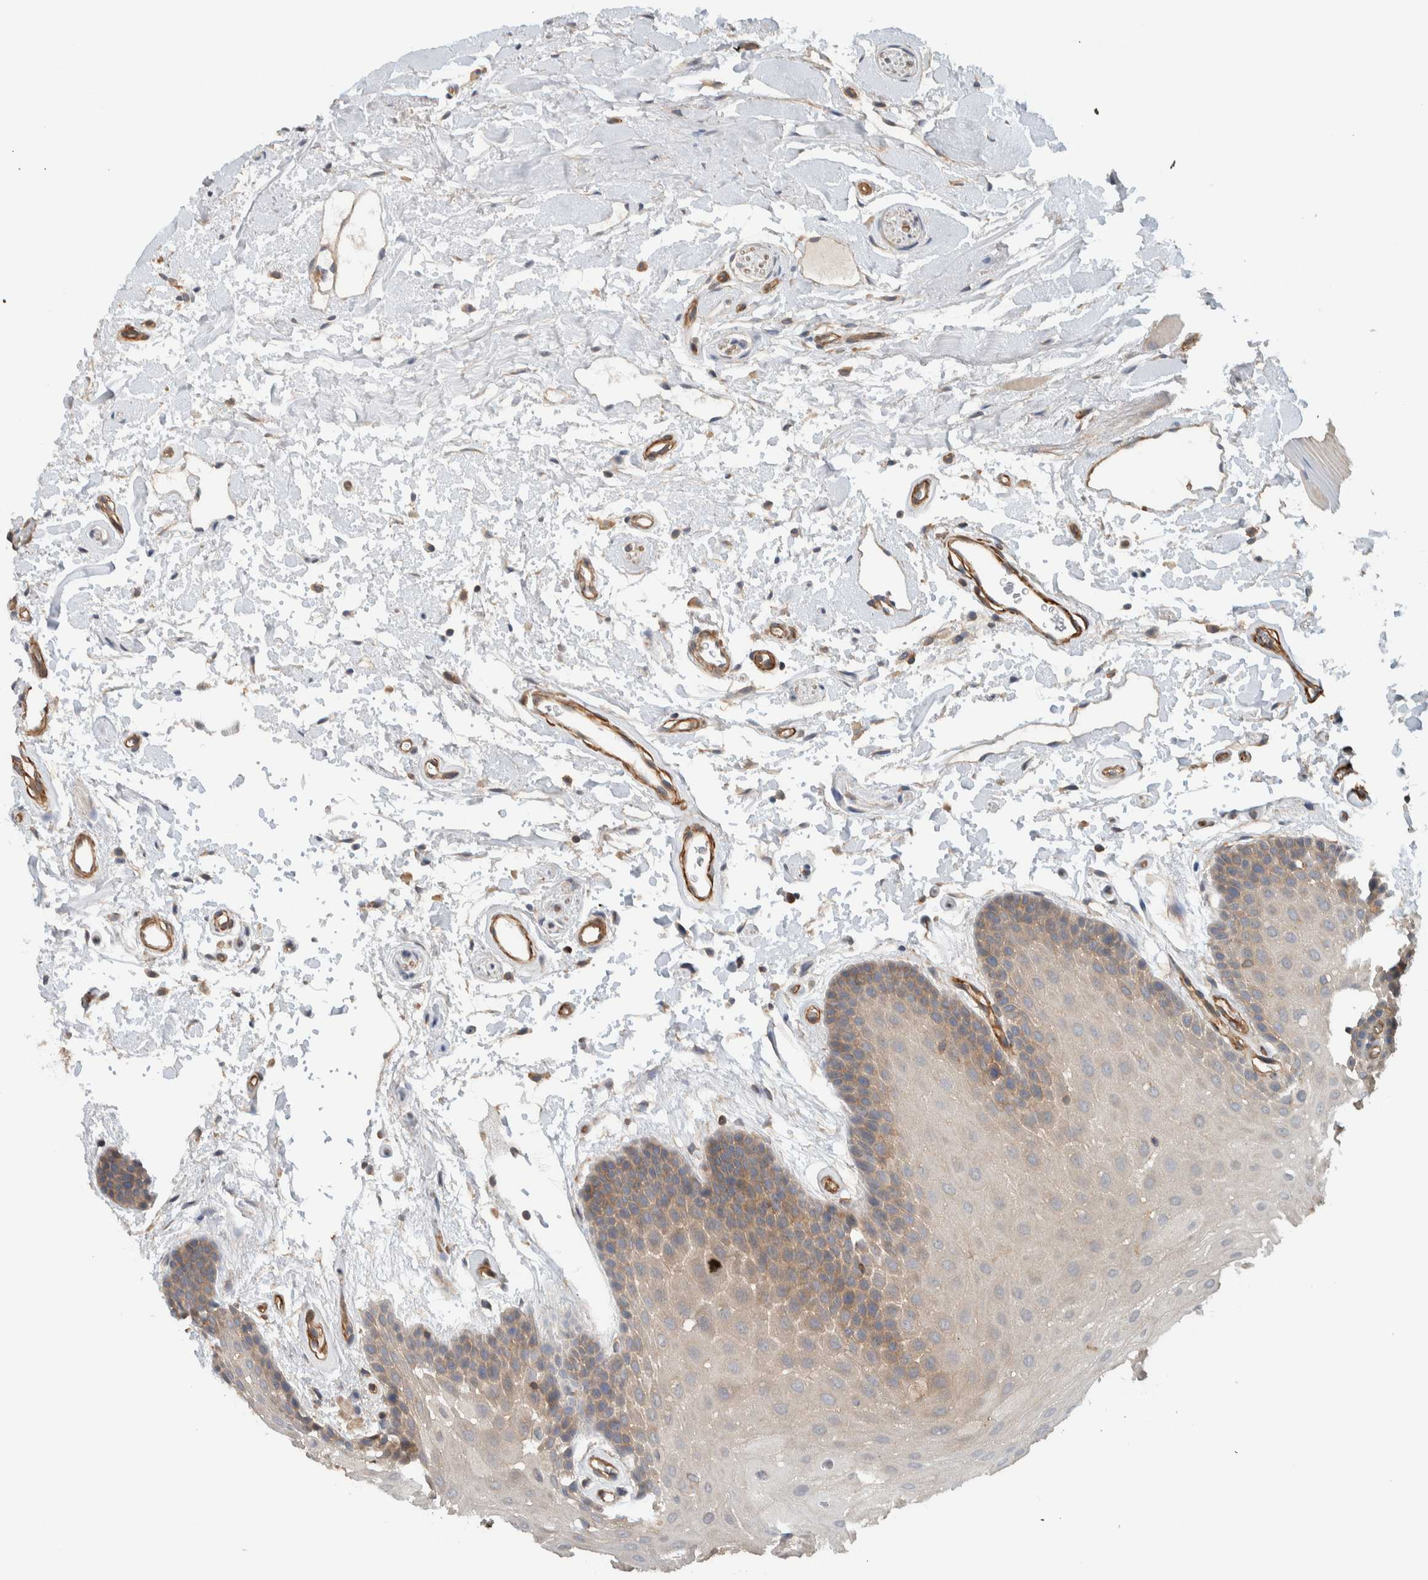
{"staining": {"intensity": "weak", "quantity": "25%-75%", "location": "cytoplasmic/membranous"}, "tissue": "oral mucosa", "cell_type": "Squamous epithelial cells", "image_type": "normal", "snomed": [{"axis": "morphology", "description": "Normal tissue, NOS"}, {"axis": "topography", "description": "Oral tissue"}], "caption": "Oral mucosa was stained to show a protein in brown. There is low levels of weak cytoplasmic/membranous positivity in approximately 25%-75% of squamous epithelial cells. (DAB (3,3'-diaminobenzidine) = brown stain, brightfield microscopy at high magnification).", "gene": "MPRIP", "patient": {"sex": "male", "age": 62}}